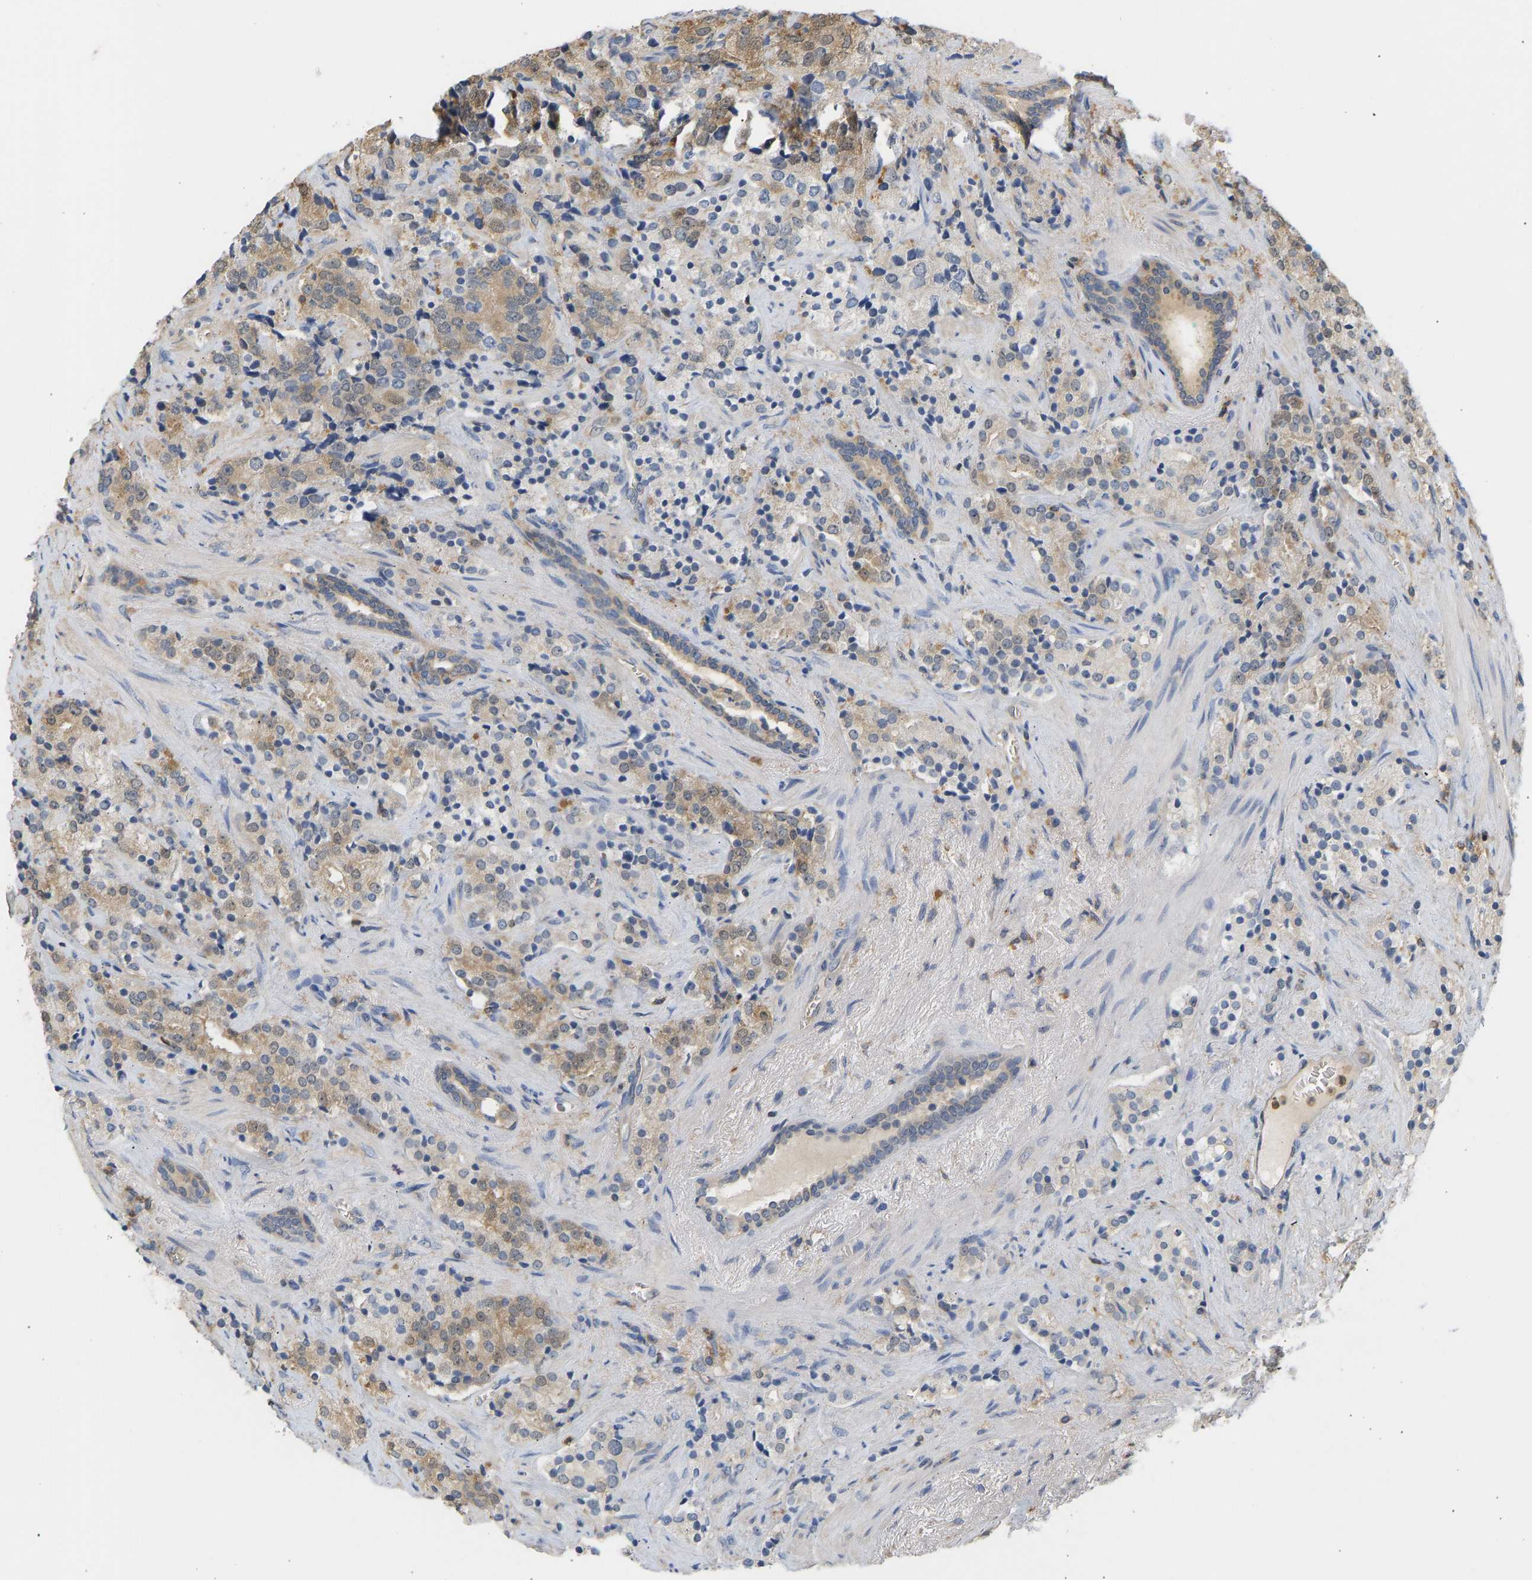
{"staining": {"intensity": "weak", "quantity": "25%-75%", "location": "cytoplasmic/membranous"}, "tissue": "prostate cancer", "cell_type": "Tumor cells", "image_type": "cancer", "snomed": [{"axis": "morphology", "description": "Adenocarcinoma, High grade"}, {"axis": "topography", "description": "Prostate"}], "caption": "A brown stain shows weak cytoplasmic/membranous positivity of a protein in human high-grade adenocarcinoma (prostate) tumor cells.", "gene": "ENO1", "patient": {"sex": "male", "age": 71}}